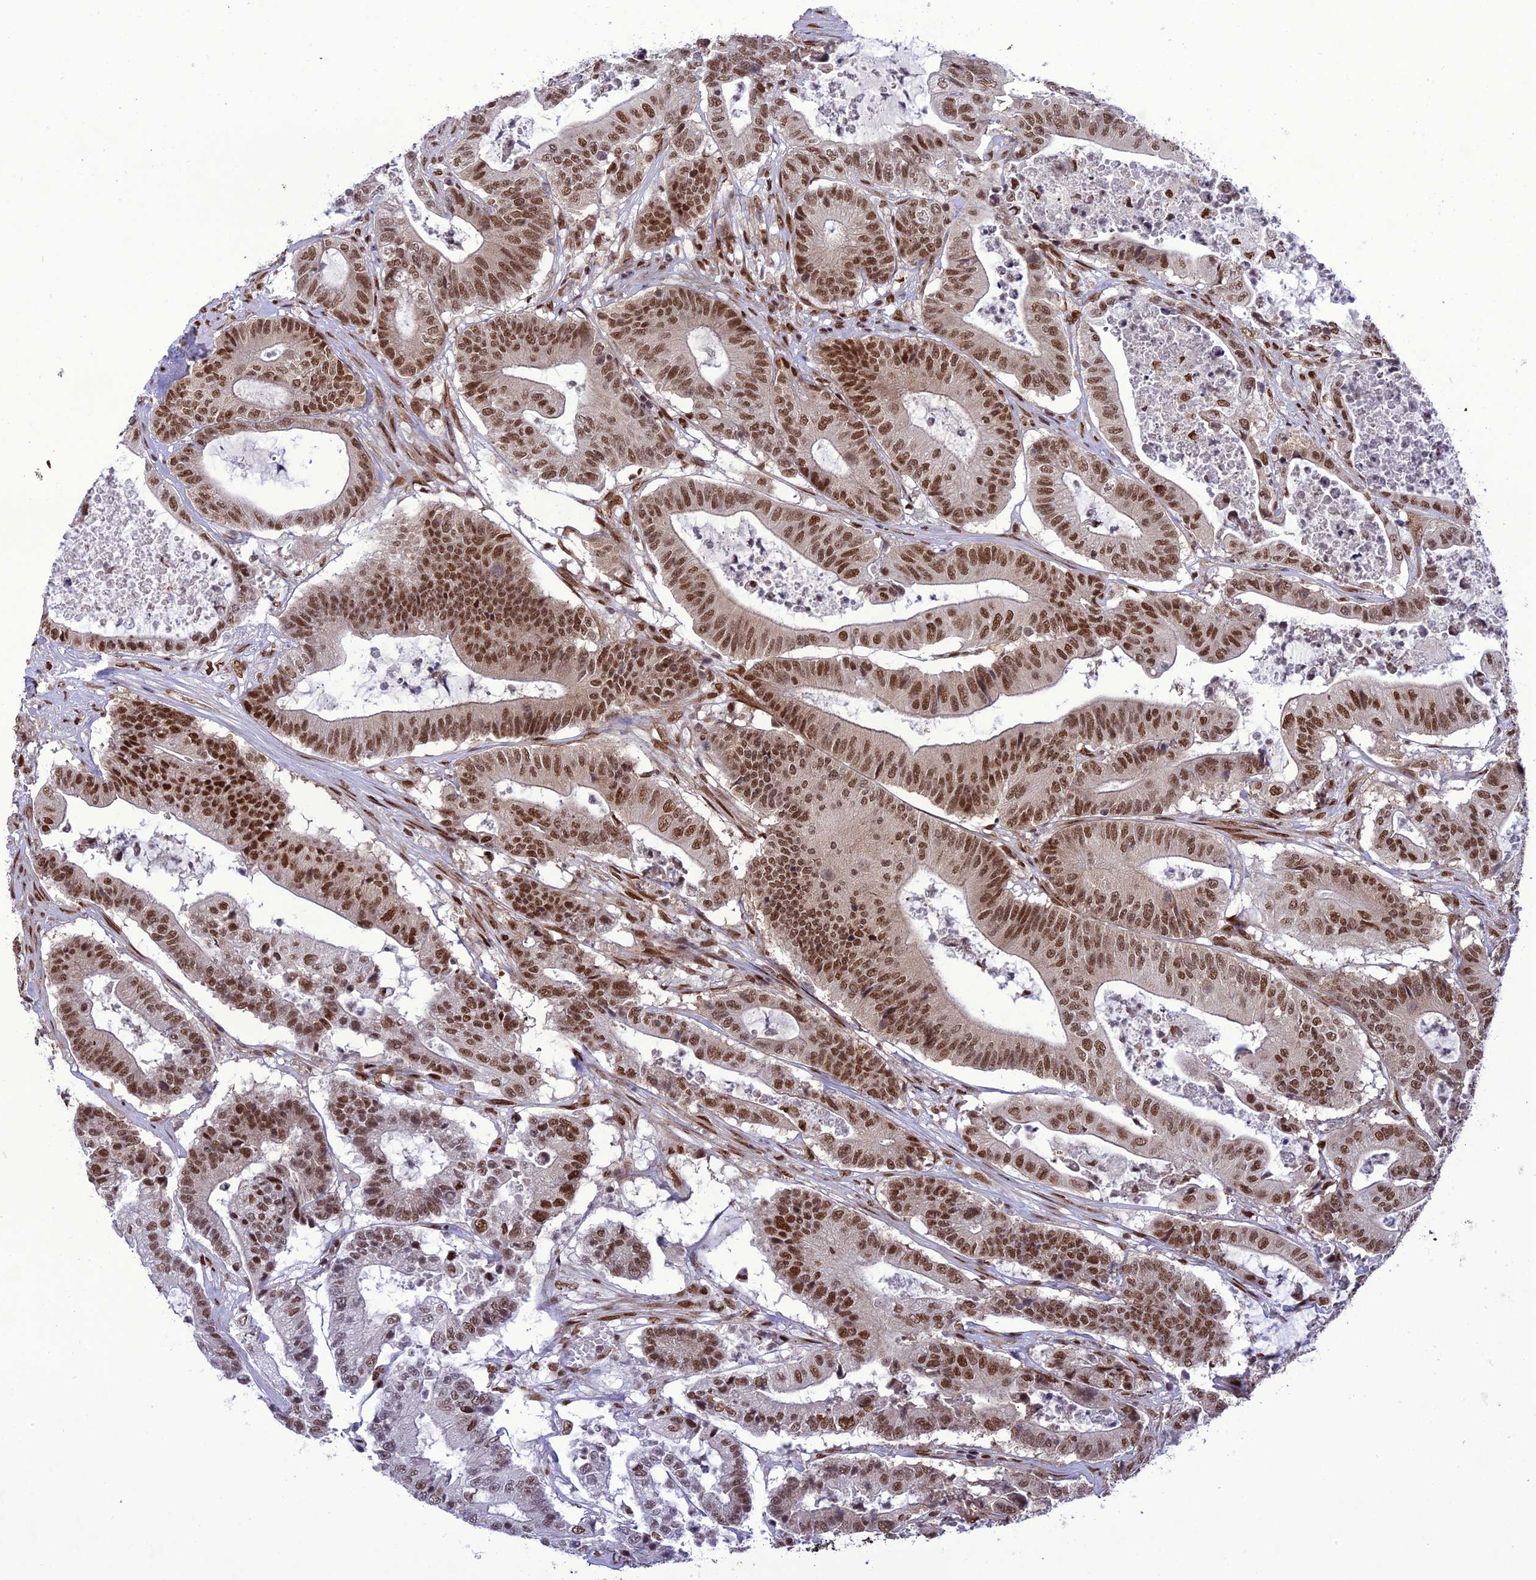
{"staining": {"intensity": "strong", "quantity": "25%-75%", "location": "nuclear"}, "tissue": "colorectal cancer", "cell_type": "Tumor cells", "image_type": "cancer", "snomed": [{"axis": "morphology", "description": "Adenocarcinoma, NOS"}, {"axis": "topography", "description": "Colon"}], "caption": "The immunohistochemical stain highlights strong nuclear expression in tumor cells of colorectal cancer tissue. The staining was performed using DAB, with brown indicating positive protein expression. Nuclei are stained blue with hematoxylin.", "gene": "DDX1", "patient": {"sex": "female", "age": 84}}